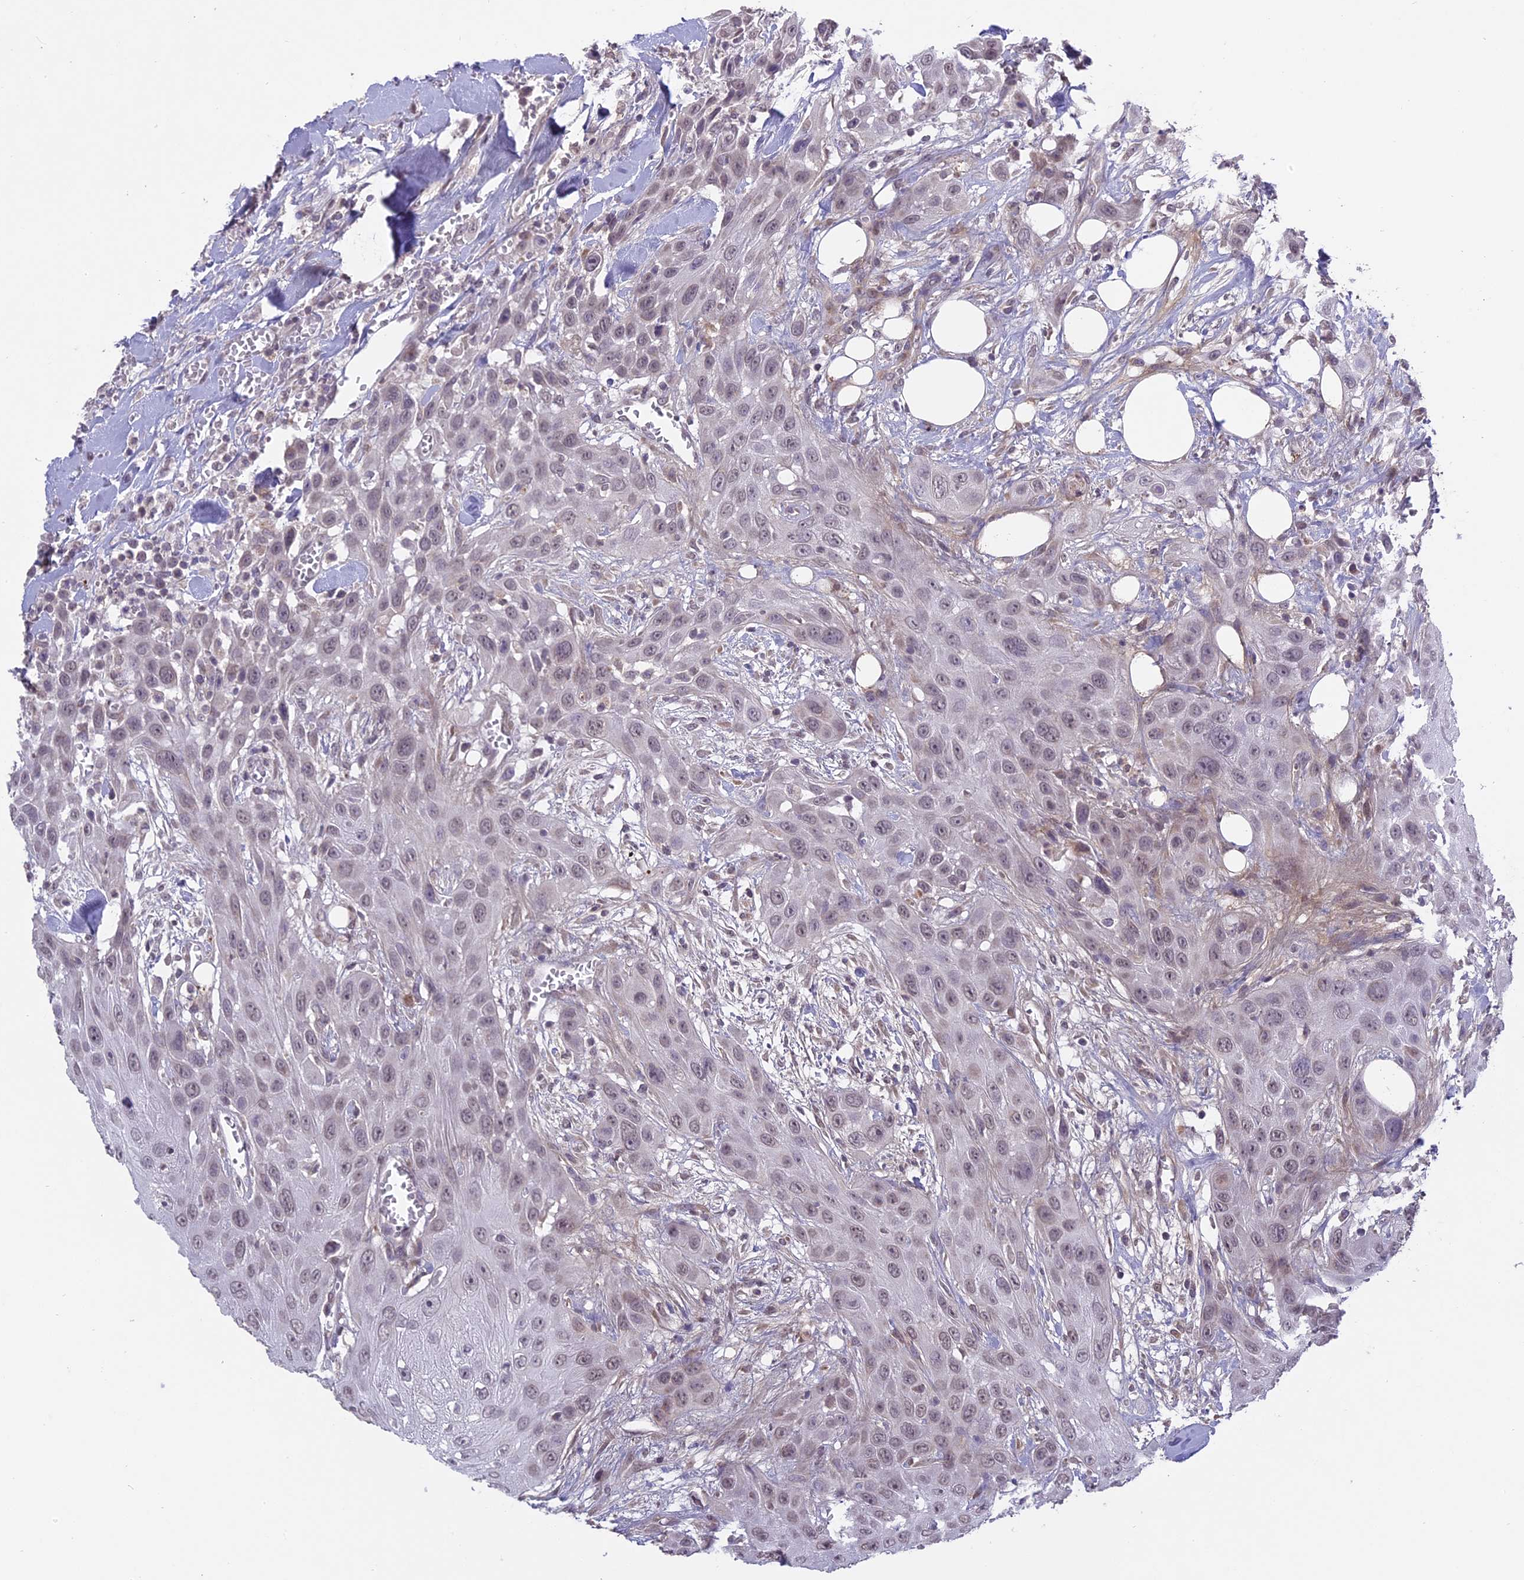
{"staining": {"intensity": "weak", "quantity": "25%-75%", "location": "nuclear"}, "tissue": "head and neck cancer", "cell_type": "Tumor cells", "image_type": "cancer", "snomed": [{"axis": "morphology", "description": "Squamous cell carcinoma, NOS"}, {"axis": "topography", "description": "Head-Neck"}], "caption": "The immunohistochemical stain labels weak nuclear expression in tumor cells of head and neck squamous cell carcinoma tissue.", "gene": "ERG28", "patient": {"sex": "male", "age": 81}}